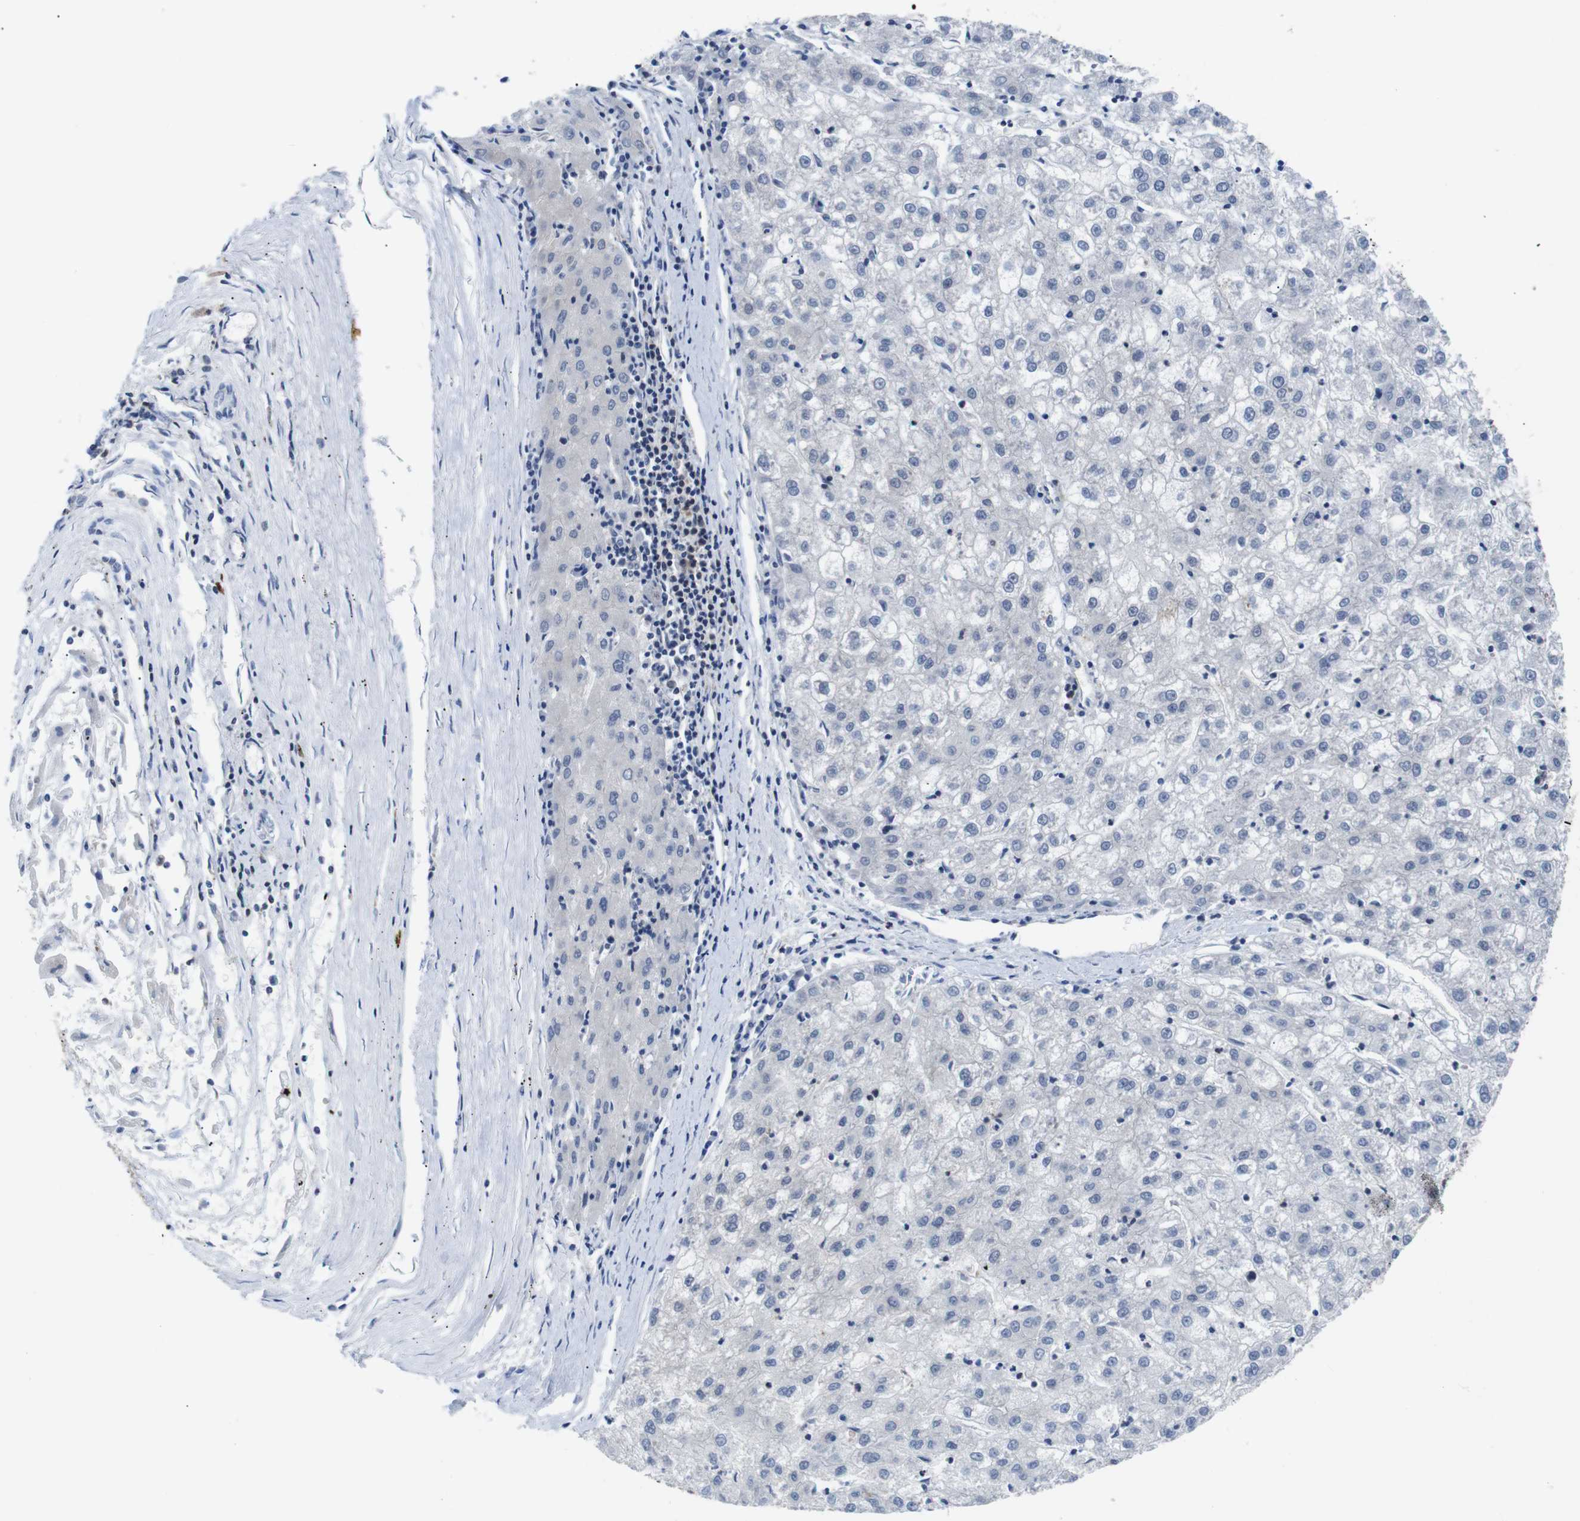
{"staining": {"intensity": "negative", "quantity": "none", "location": "none"}, "tissue": "liver cancer", "cell_type": "Tumor cells", "image_type": "cancer", "snomed": [{"axis": "morphology", "description": "Carcinoma, Hepatocellular, NOS"}, {"axis": "topography", "description": "Liver"}], "caption": "Immunohistochemical staining of liver hepatocellular carcinoma displays no significant expression in tumor cells.", "gene": "UBXN1", "patient": {"sex": "male", "age": 72}}